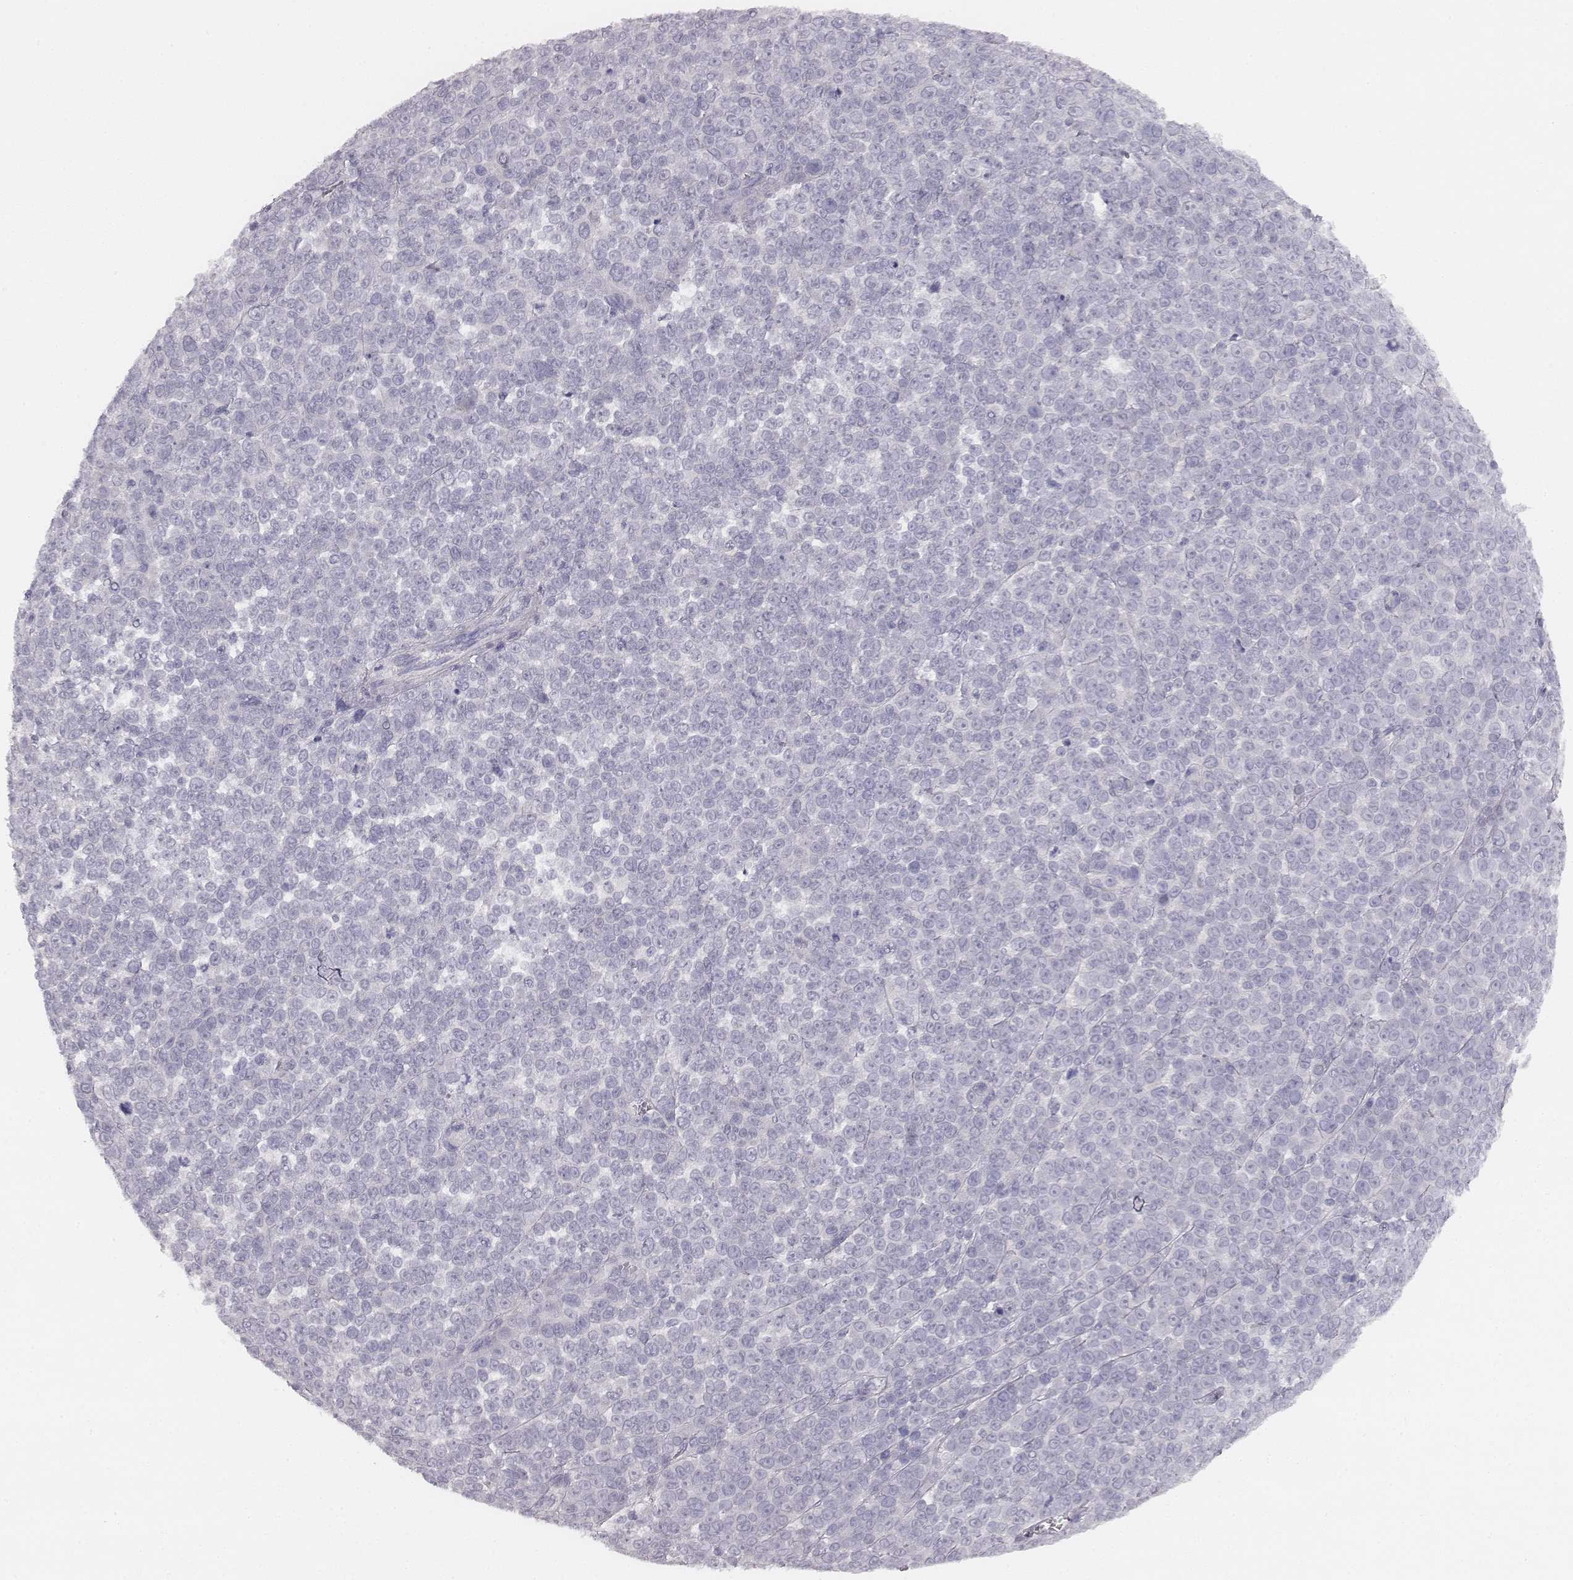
{"staining": {"intensity": "negative", "quantity": "none", "location": "none"}, "tissue": "melanoma", "cell_type": "Tumor cells", "image_type": "cancer", "snomed": [{"axis": "morphology", "description": "Malignant melanoma, NOS"}, {"axis": "topography", "description": "Skin"}], "caption": "Immunohistochemistry (IHC) photomicrograph of human melanoma stained for a protein (brown), which demonstrates no expression in tumor cells. The staining was performed using DAB (3,3'-diaminobenzidine) to visualize the protein expression in brown, while the nuclei were stained in blue with hematoxylin (Magnification: 20x).", "gene": "MYH6", "patient": {"sex": "female", "age": 95}}